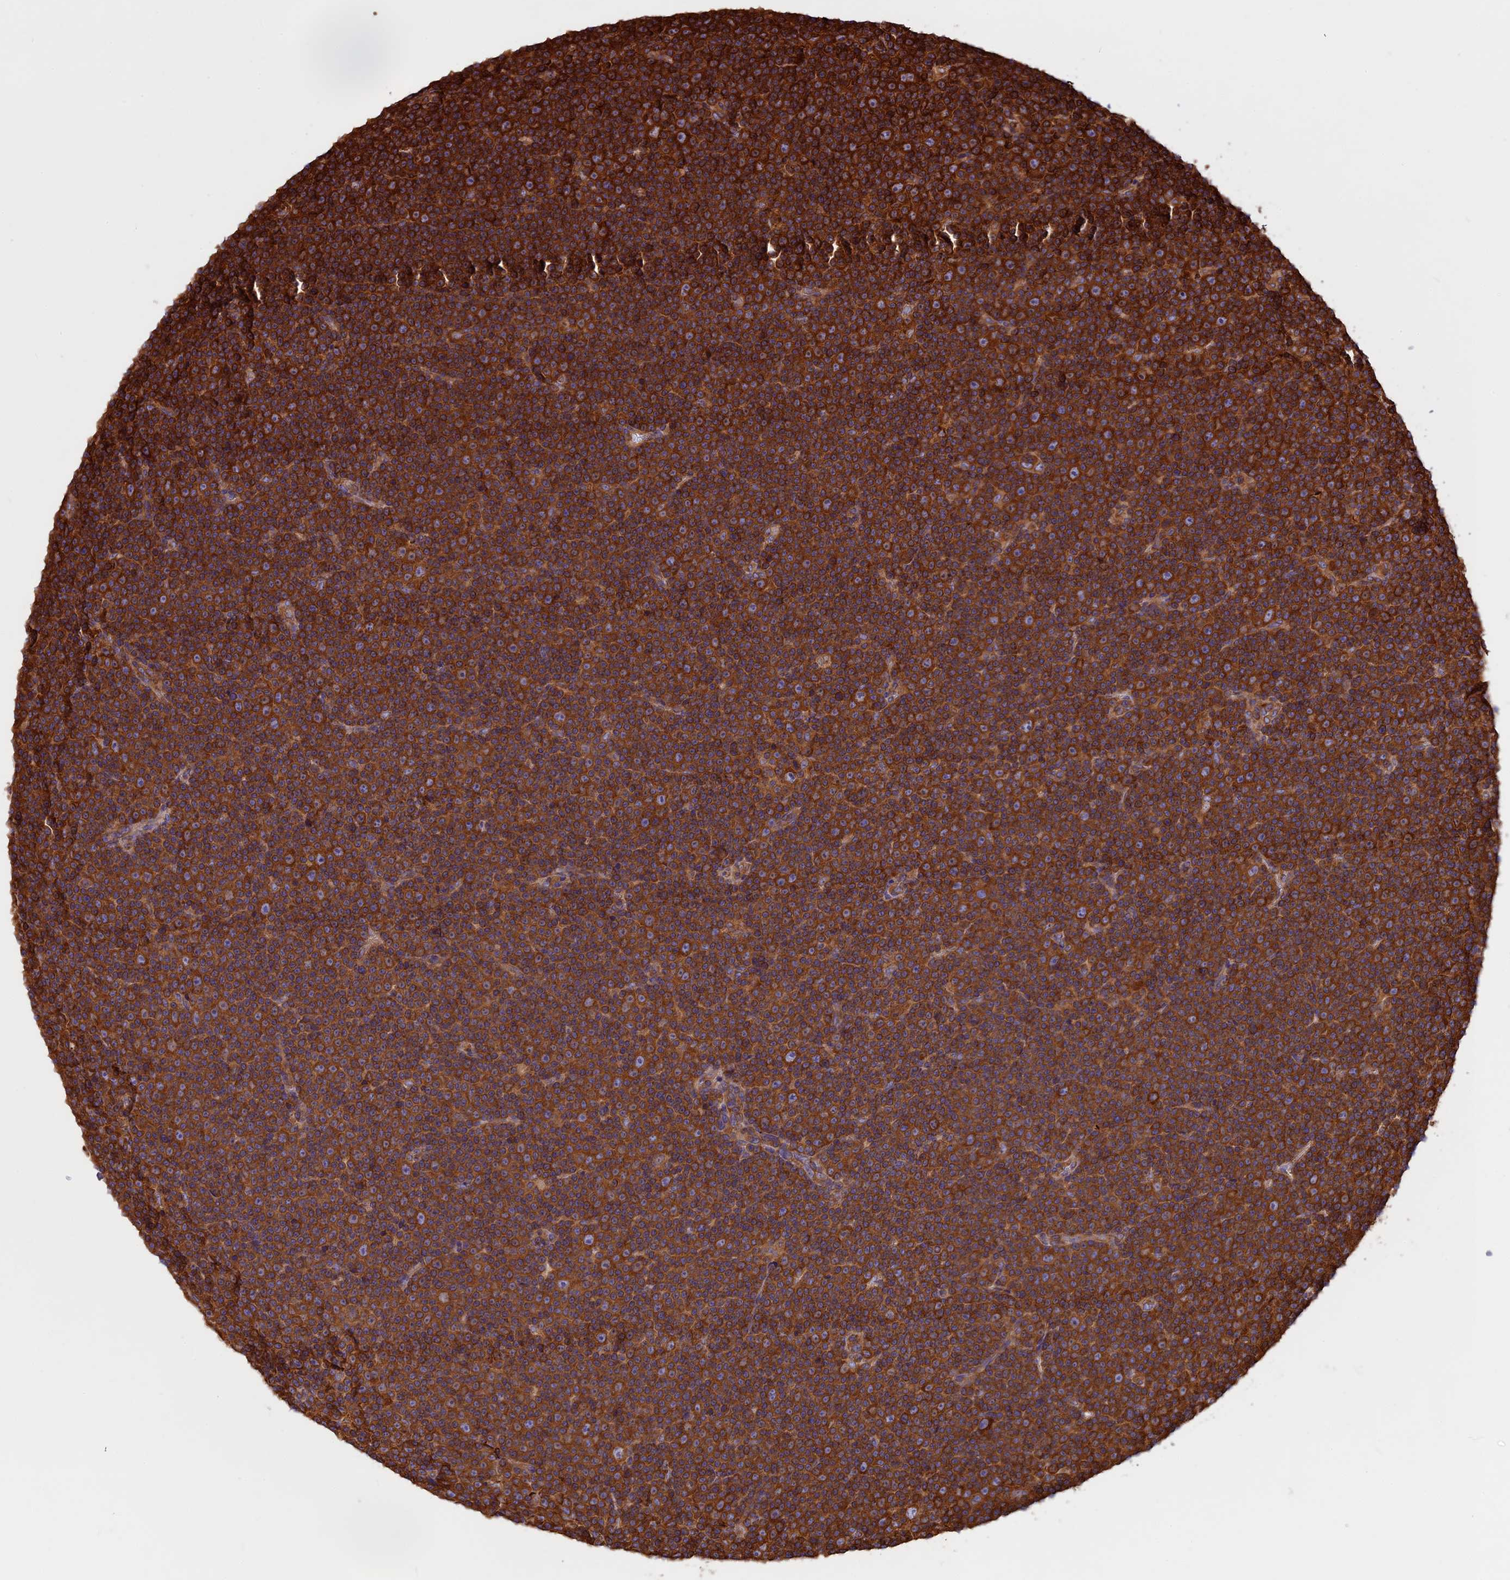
{"staining": {"intensity": "strong", "quantity": ">75%", "location": "cytoplasmic/membranous"}, "tissue": "lymphoma", "cell_type": "Tumor cells", "image_type": "cancer", "snomed": [{"axis": "morphology", "description": "Malignant lymphoma, non-Hodgkin's type, Low grade"}, {"axis": "topography", "description": "Lymph node"}], "caption": "A high amount of strong cytoplasmic/membranous staining is seen in about >75% of tumor cells in lymphoma tissue.", "gene": "KARS1", "patient": {"sex": "female", "age": 67}}